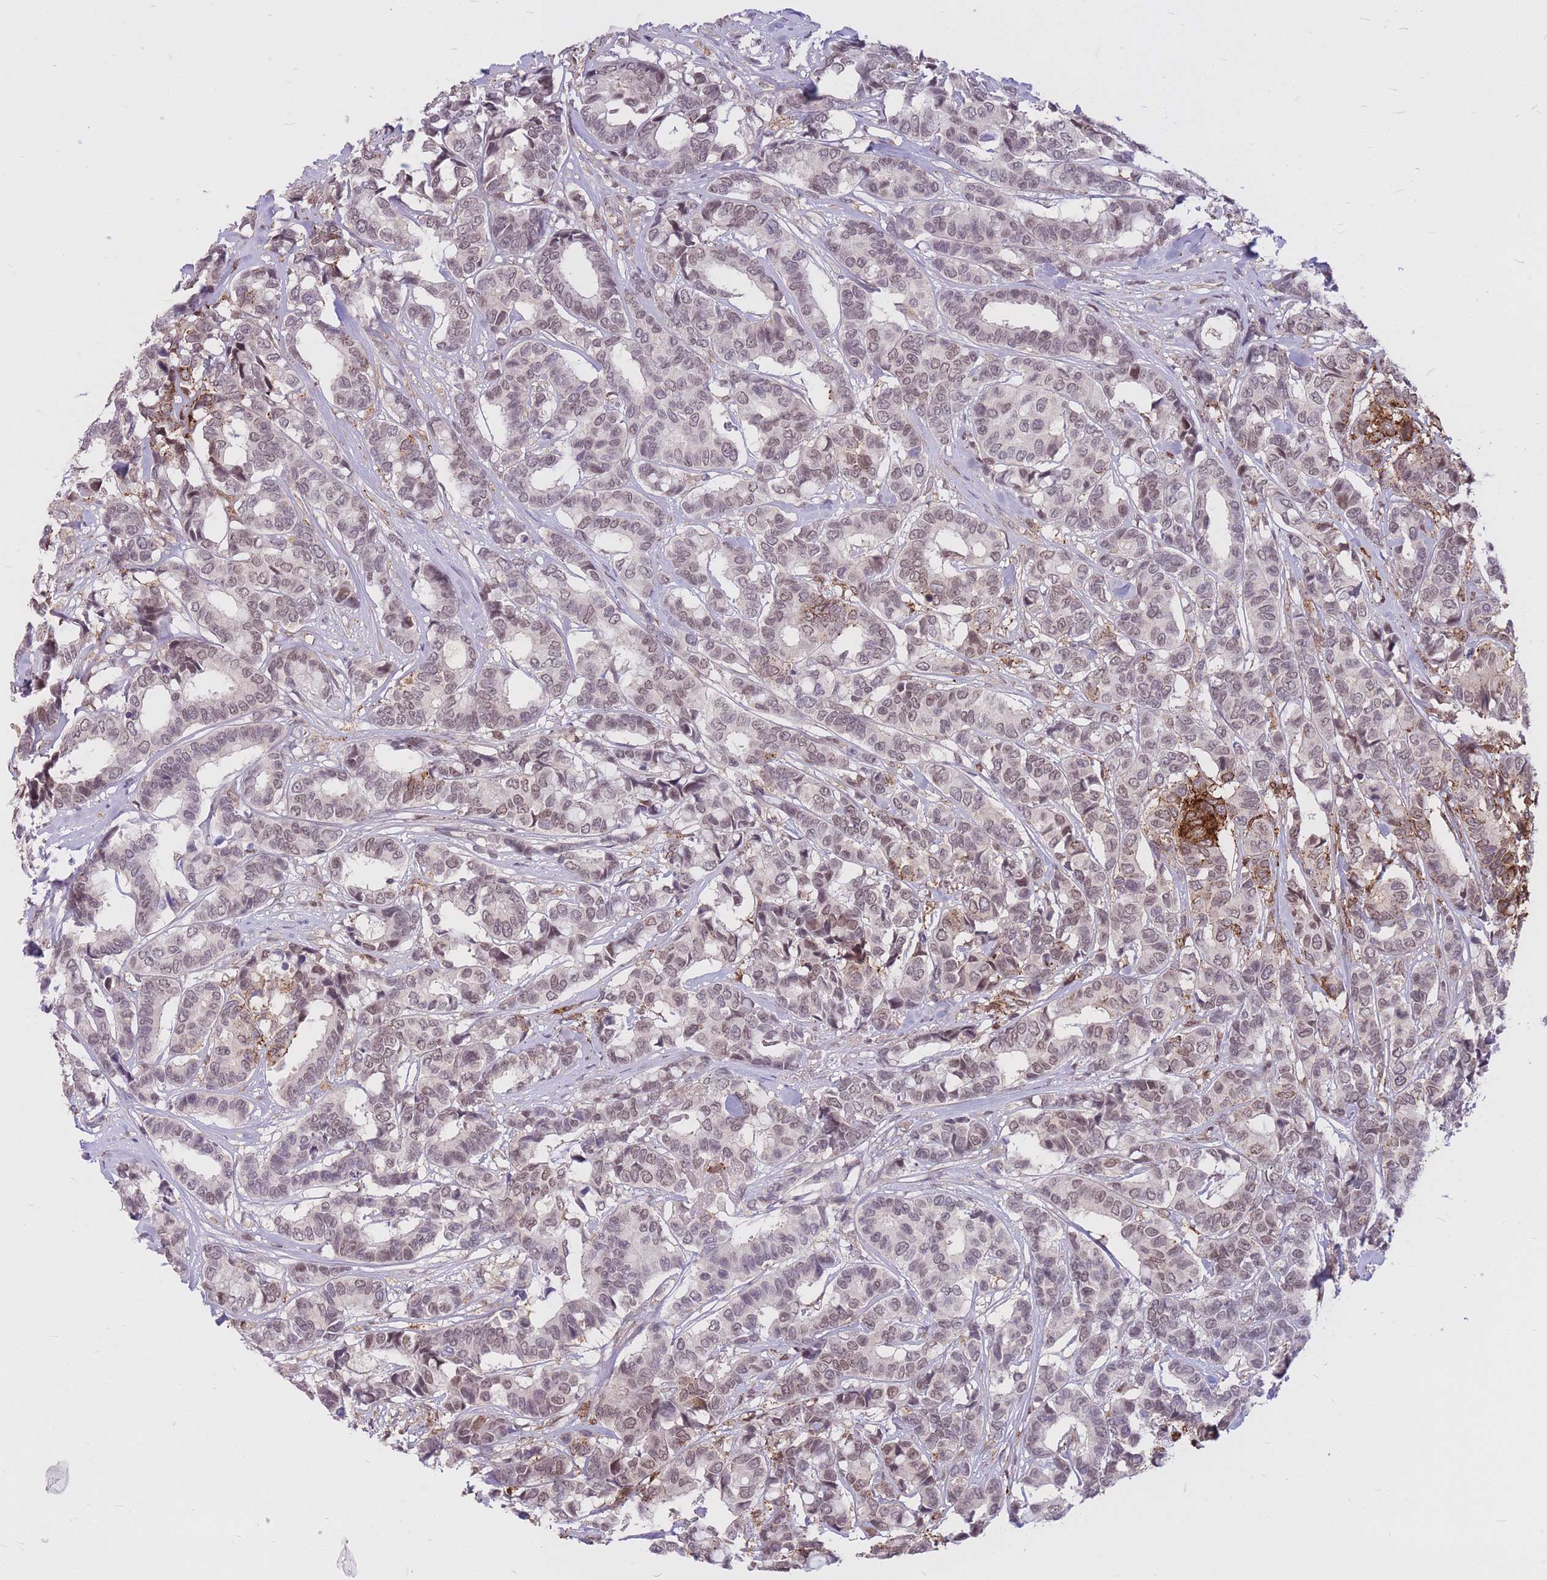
{"staining": {"intensity": "strong", "quantity": "<25%", "location": "cytoplasmic/membranous,nuclear"}, "tissue": "breast cancer", "cell_type": "Tumor cells", "image_type": "cancer", "snomed": [{"axis": "morphology", "description": "Duct carcinoma"}, {"axis": "topography", "description": "Breast"}], "caption": "Protein staining shows strong cytoplasmic/membranous and nuclear staining in approximately <25% of tumor cells in breast cancer (intraductal carcinoma).", "gene": "TCF20", "patient": {"sex": "female", "age": 87}}